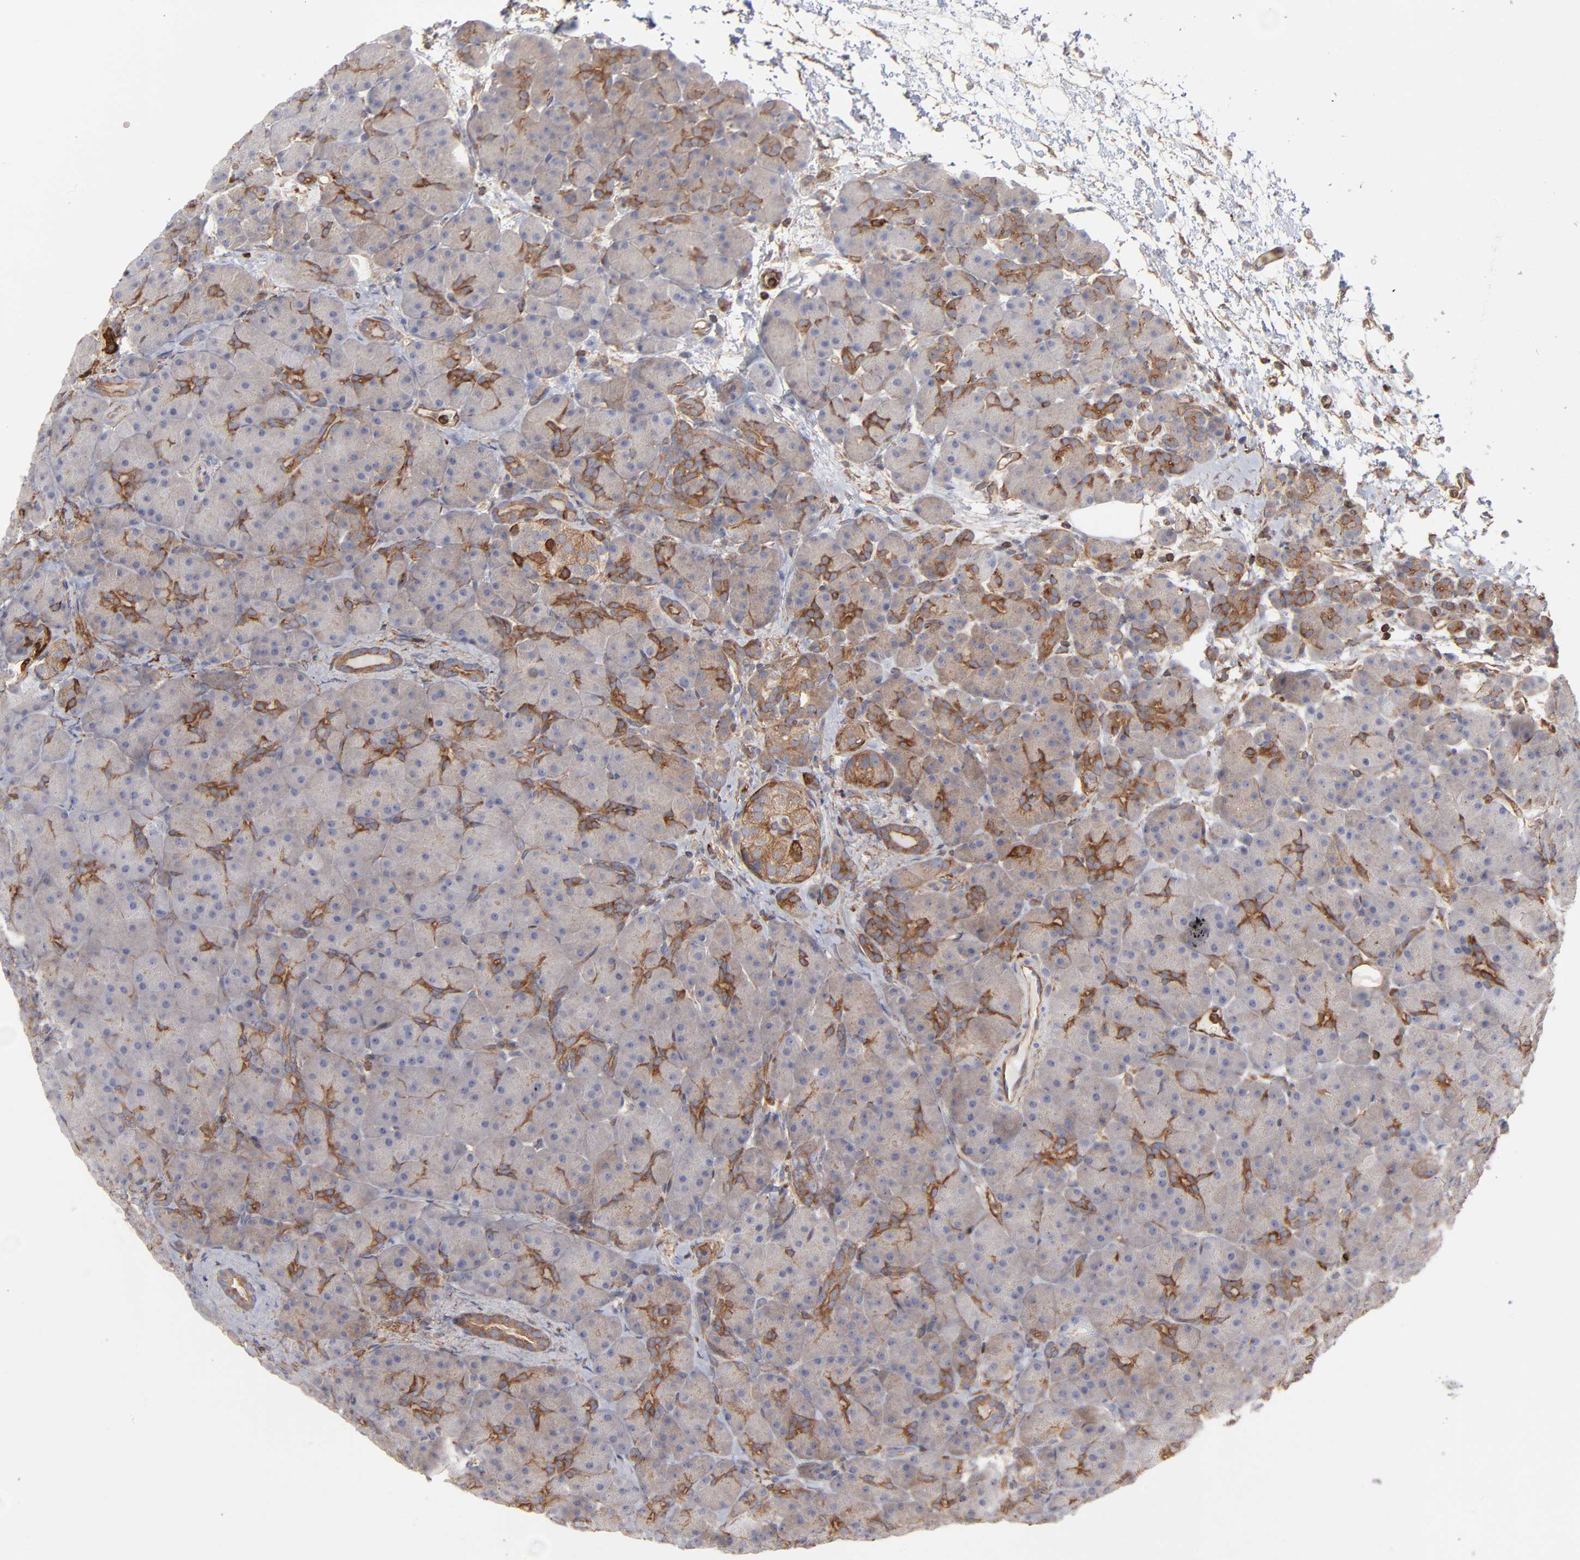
{"staining": {"intensity": "negative", "quantity": "none", "location": "none"}, "tissue": "pancreas", "cell_type": "Exocrine glandular cells", "image_type": "normal", "snomed": [{"axis": "morphology", "description": "Normal tissue, NOS"}, {"axis": "topography", "description": "Pancreas"}], "caption": "Immunohistochemical staining of unremarkable pancreas displays no significant expression in exocrine glandular cells.", "gene": "PXN", "patient": {"sex": "male", "age": 66}}